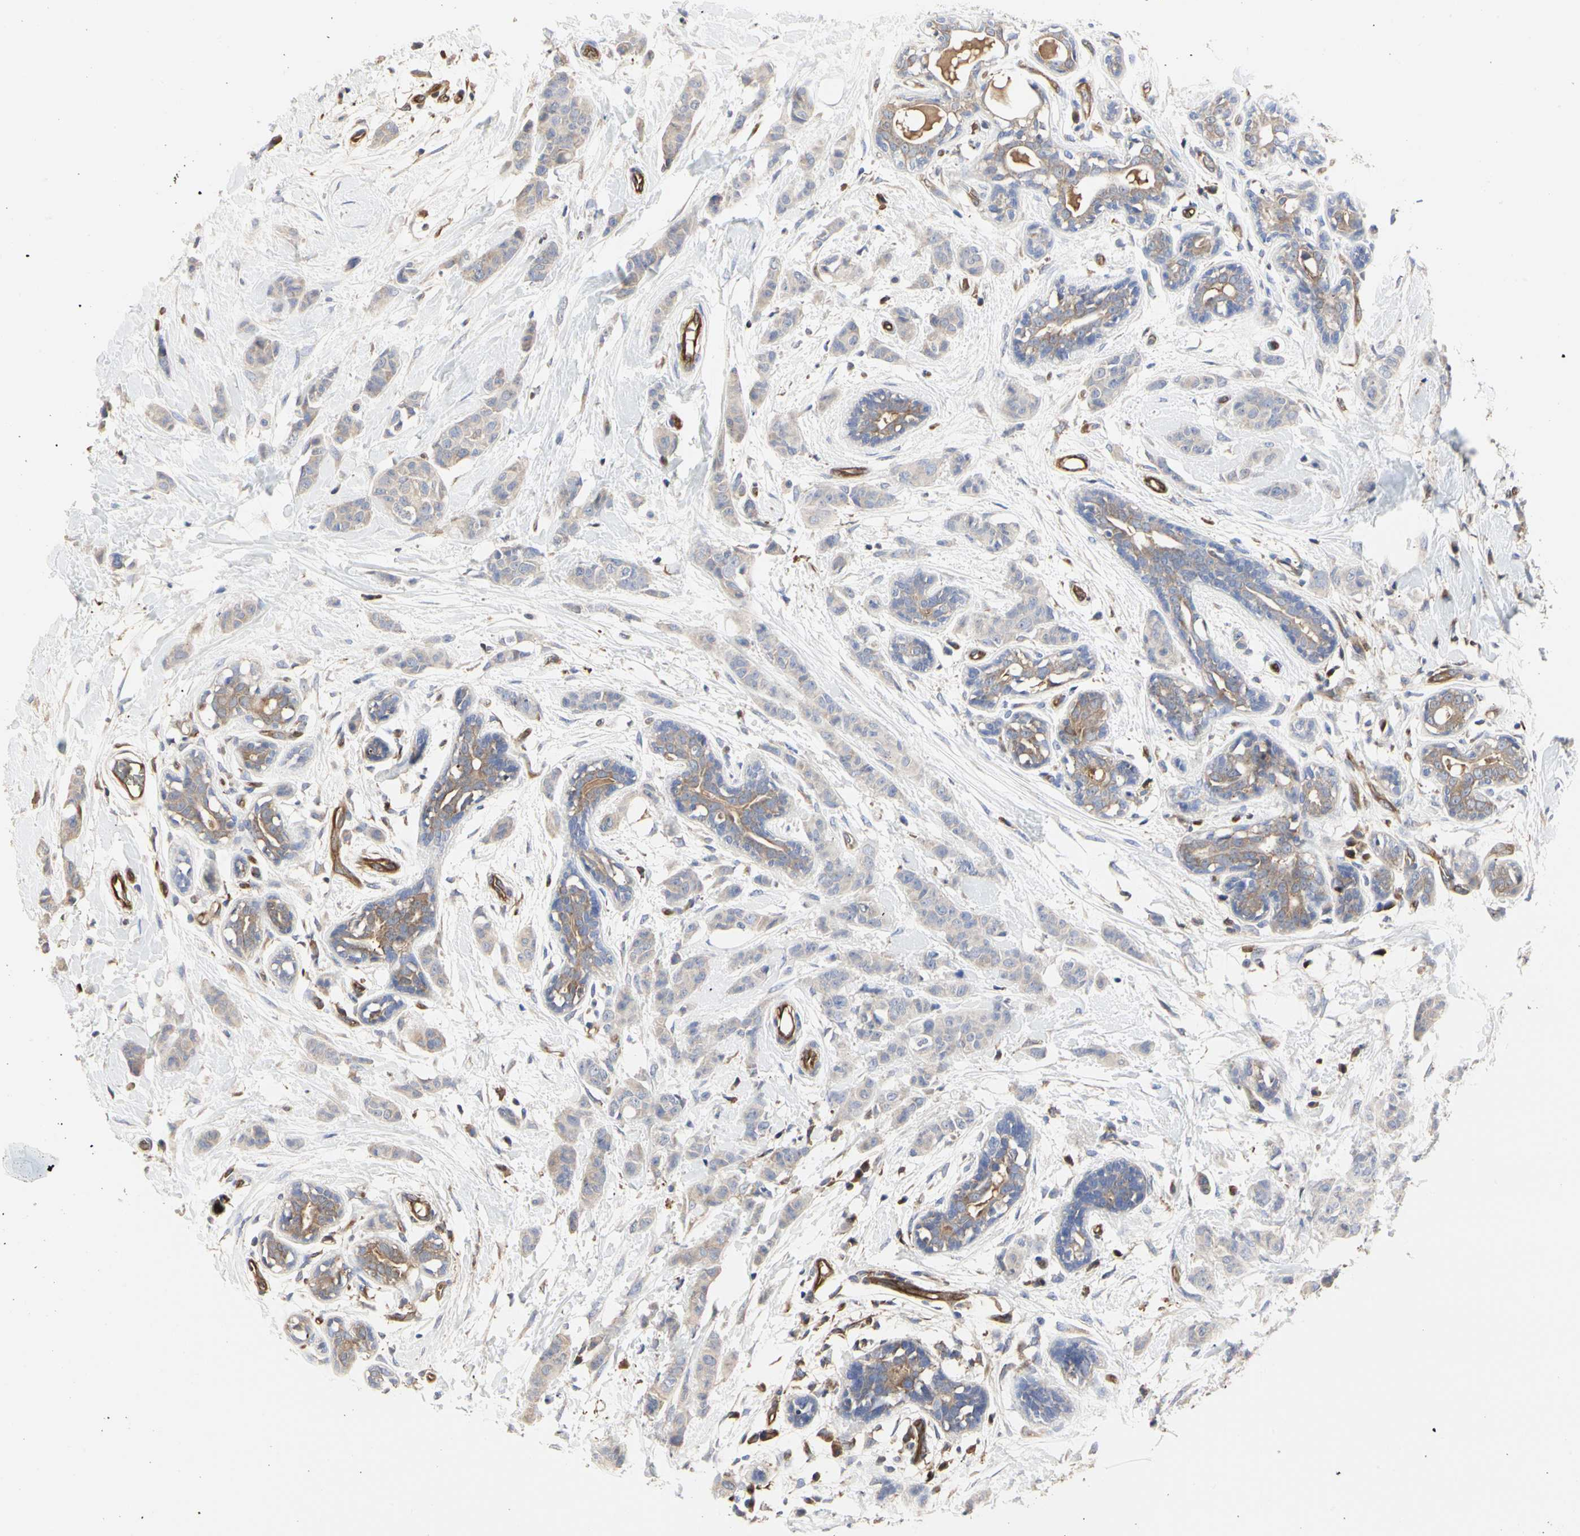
{"staining": {"intensity": "weak", "quantity": ">75%", "location": "cytoplasmic/membranous"}, "tissue": "breast cancer", "cell_type": "Tumor cells", "image_type": "cancer", "snomed": [{"axis": "morphology", "description": "Normal tissue, NOS"}, {"axis": "morphology", "description": "Duct carcinoma"}, {"axis": "topography", "description": "Breast"}], "caption": "Protein staining shows weak cytoplasmic/membranous staining in approximately >75% of tumor cells in breast infiltrating ductal carcinoma. (Brightfield microscopy of DAB IHC at high magnification).", "gene": "C3orf52", "patient": {"sex": "female", "age": 40}}